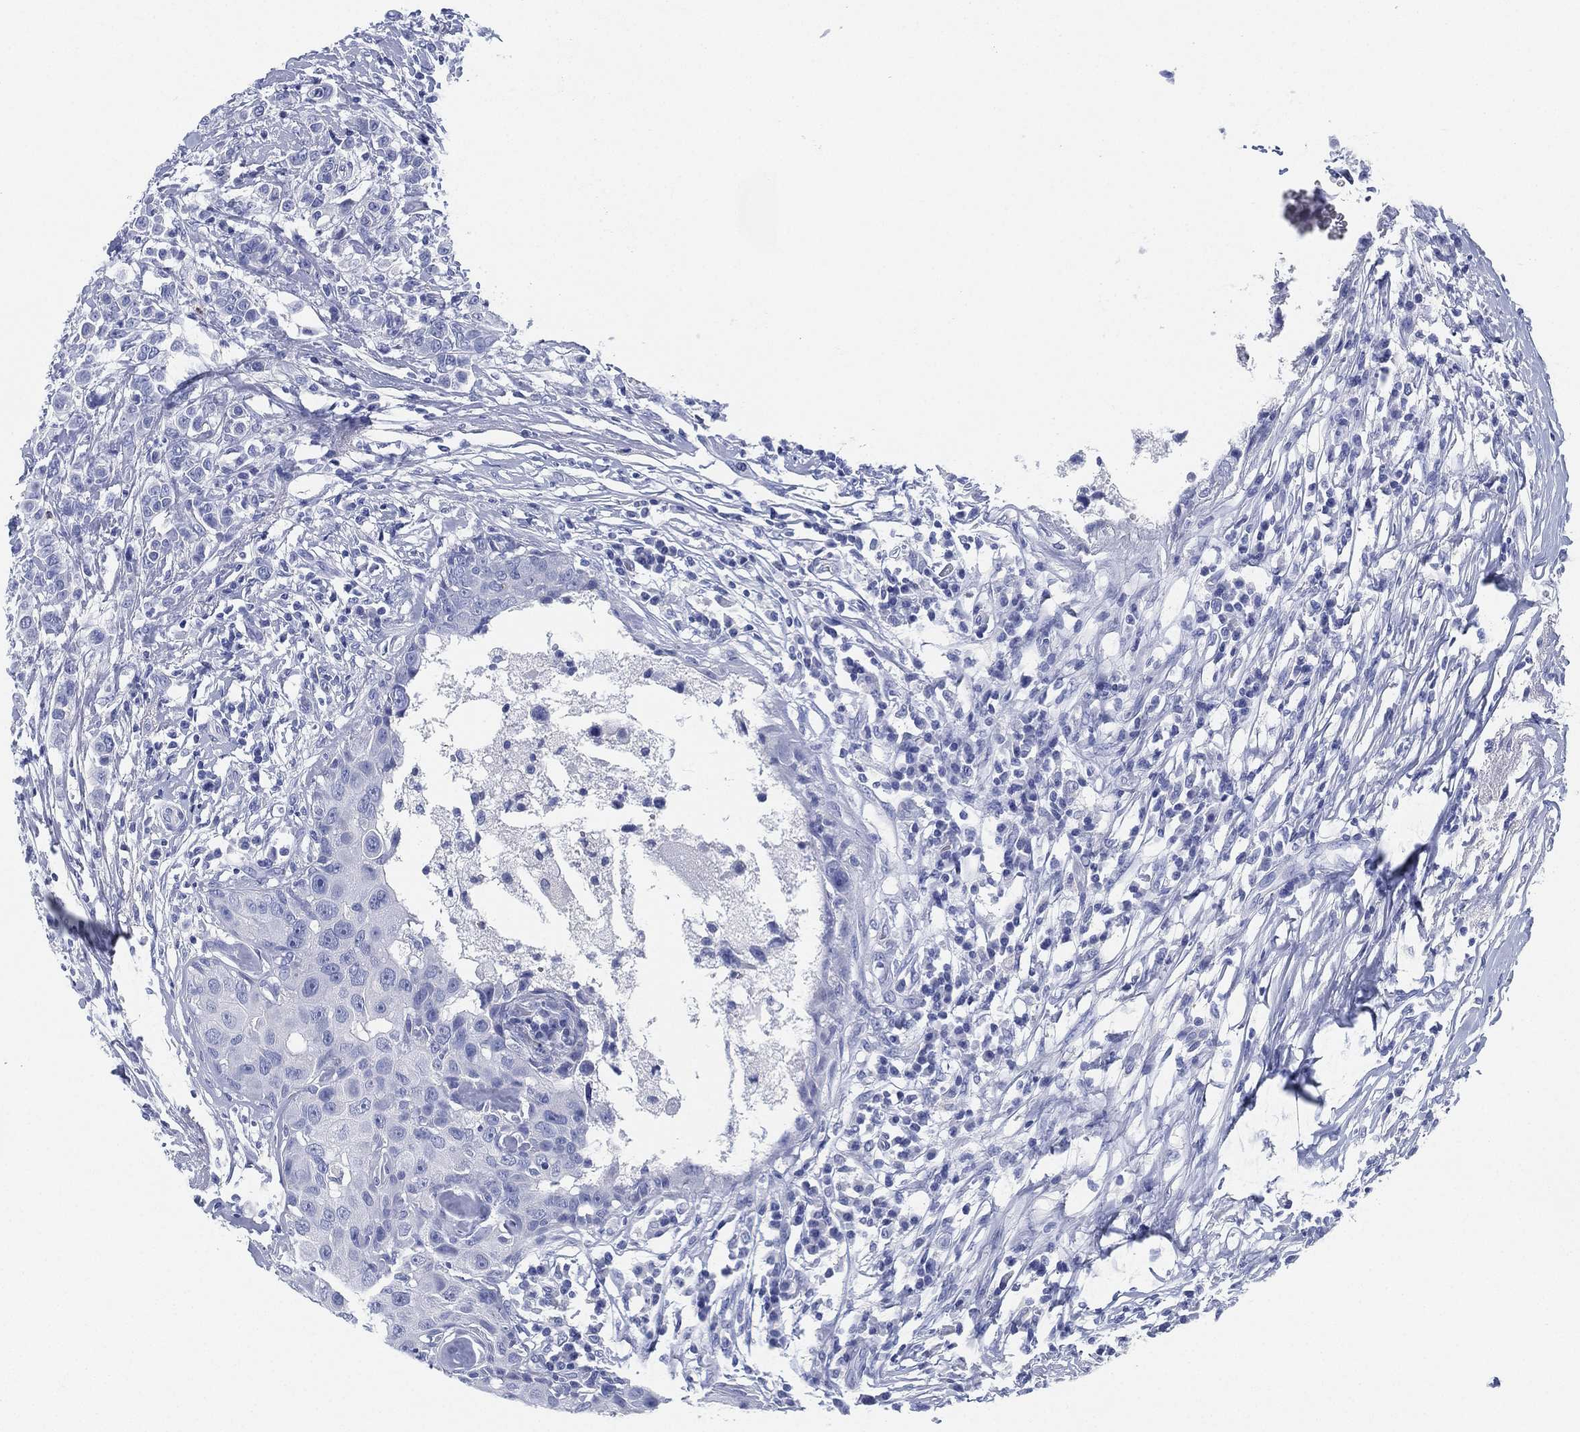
{"staining": {"intensity": "negative", "quantity": "none", "location": "none"}, "tissue": "breast cancer", "cell_type": "Tumor cells", "image_type": "cancer", "snomed": [{"axis": "morphology", "description": "Duct carcinoma"}, {"axis": "topography", "description": "Breast"}], "caption": "Image shows no protein positivity in tumor cells of breast invasive ductal carcinoma tissue.", "gene": "DEFB121", "patient": {"sex": "female", "age": 27}}